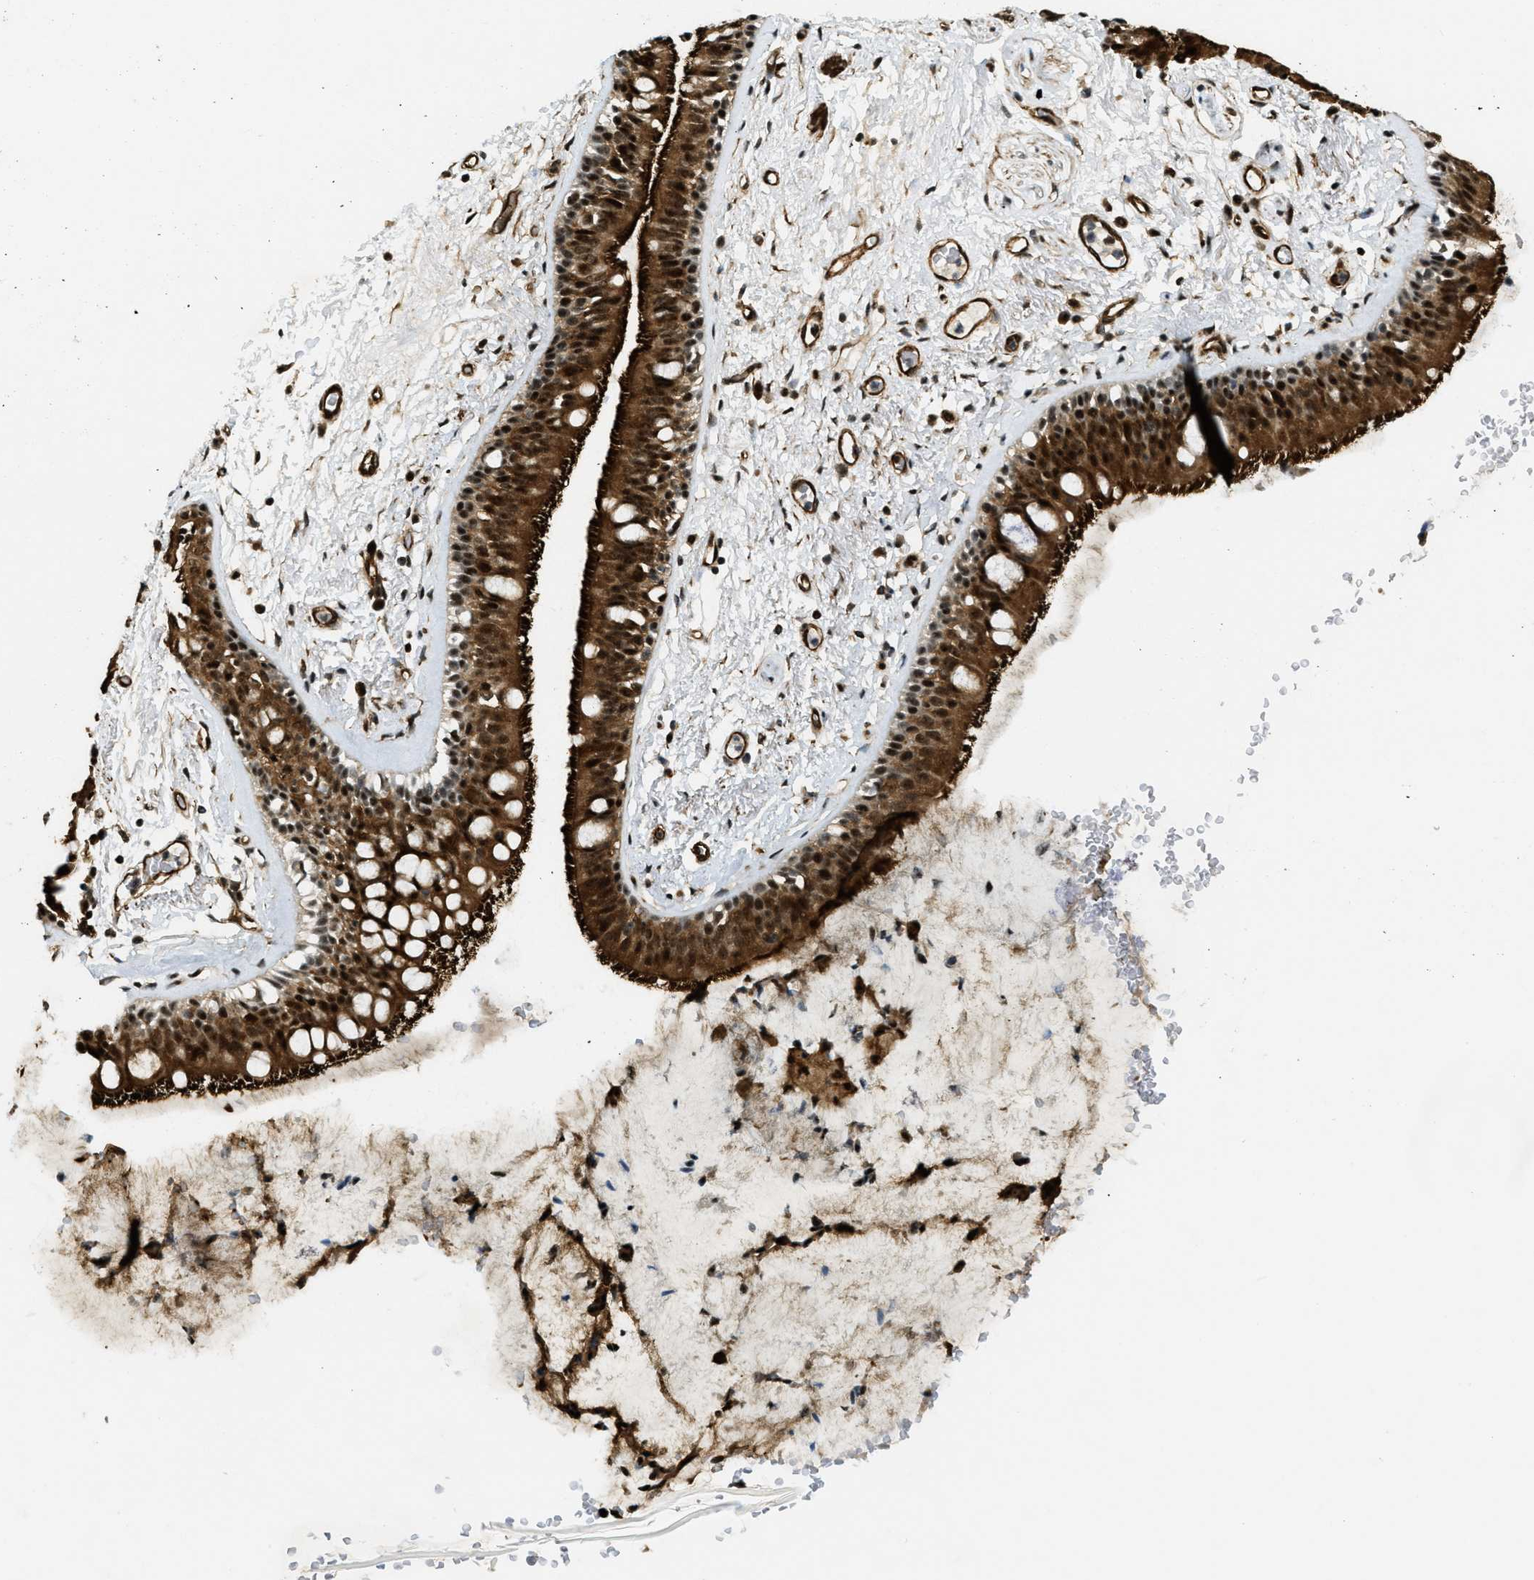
{"staining": {"intensity": "strong", "quantity": ">75%", "location": "cytoplasmic/membranous,nuclear"}, "tissue": "bronchus", "cell_type": "Respiratory epithelial cells", "image_type": "normal", "snomed": [{"axis": "morphology", "description": "Normal tissue, NOS"}, {"axis": "topography", "description": "Cartilage tissue"}], "caption": "Immunohistochemistry (IHC) image of benign bronchus: bronchus stained using immunohistochemistry shows high levels of strong protein expression localized specifically in the cytoplasmic/membranous,nuclear of respiratory epithelial cells, appearing as a cytoplasmic/membranous,nuclear brown color.", "gene": "CFAP36", "patient": {"sex": "female", "age": 63}}